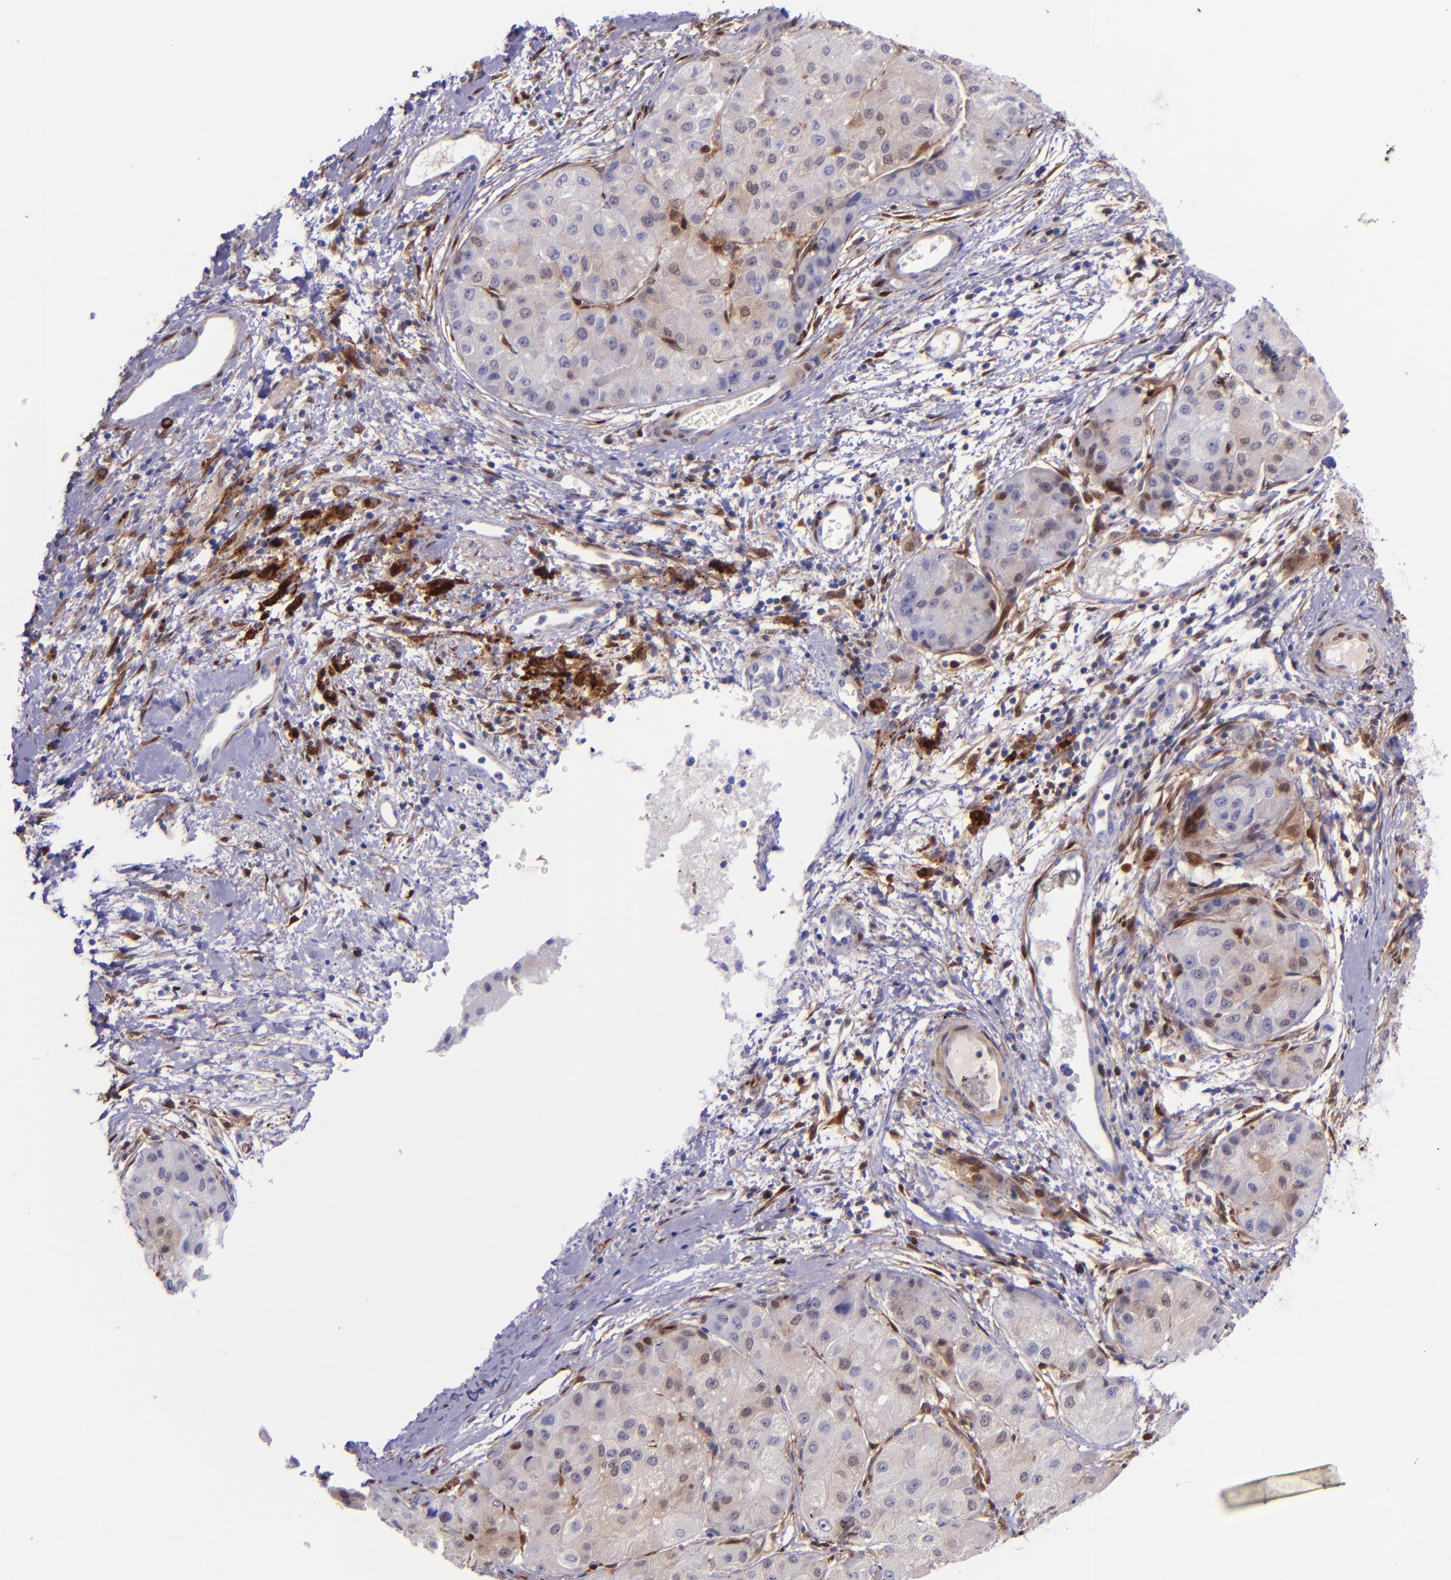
{"staining": {"intensity": "weak", "quantity": "<25%", "location": "cytoplasmic/membranous"}, "tissue": "liver cancer", "cell_type": "Tumor cells", "image_type": "cancer", "snomed": [{"axis": "morphology", "description": "Carcinoma, Hepatocellular, NOS"}, {"axis": "topography", "description": "Liver"}], "caption": "An IHC image of liver cancer (hepatocellular carcinoma) is shown. There is no staining in tumor cells of liver cancer (hepatocellular carcinoma). (DAB (3,3'-diaminobenzidine) immunohistochemistry, high magnification).", "gene": "LGALS1", "patient": {"sex": "male", "age": 80}}